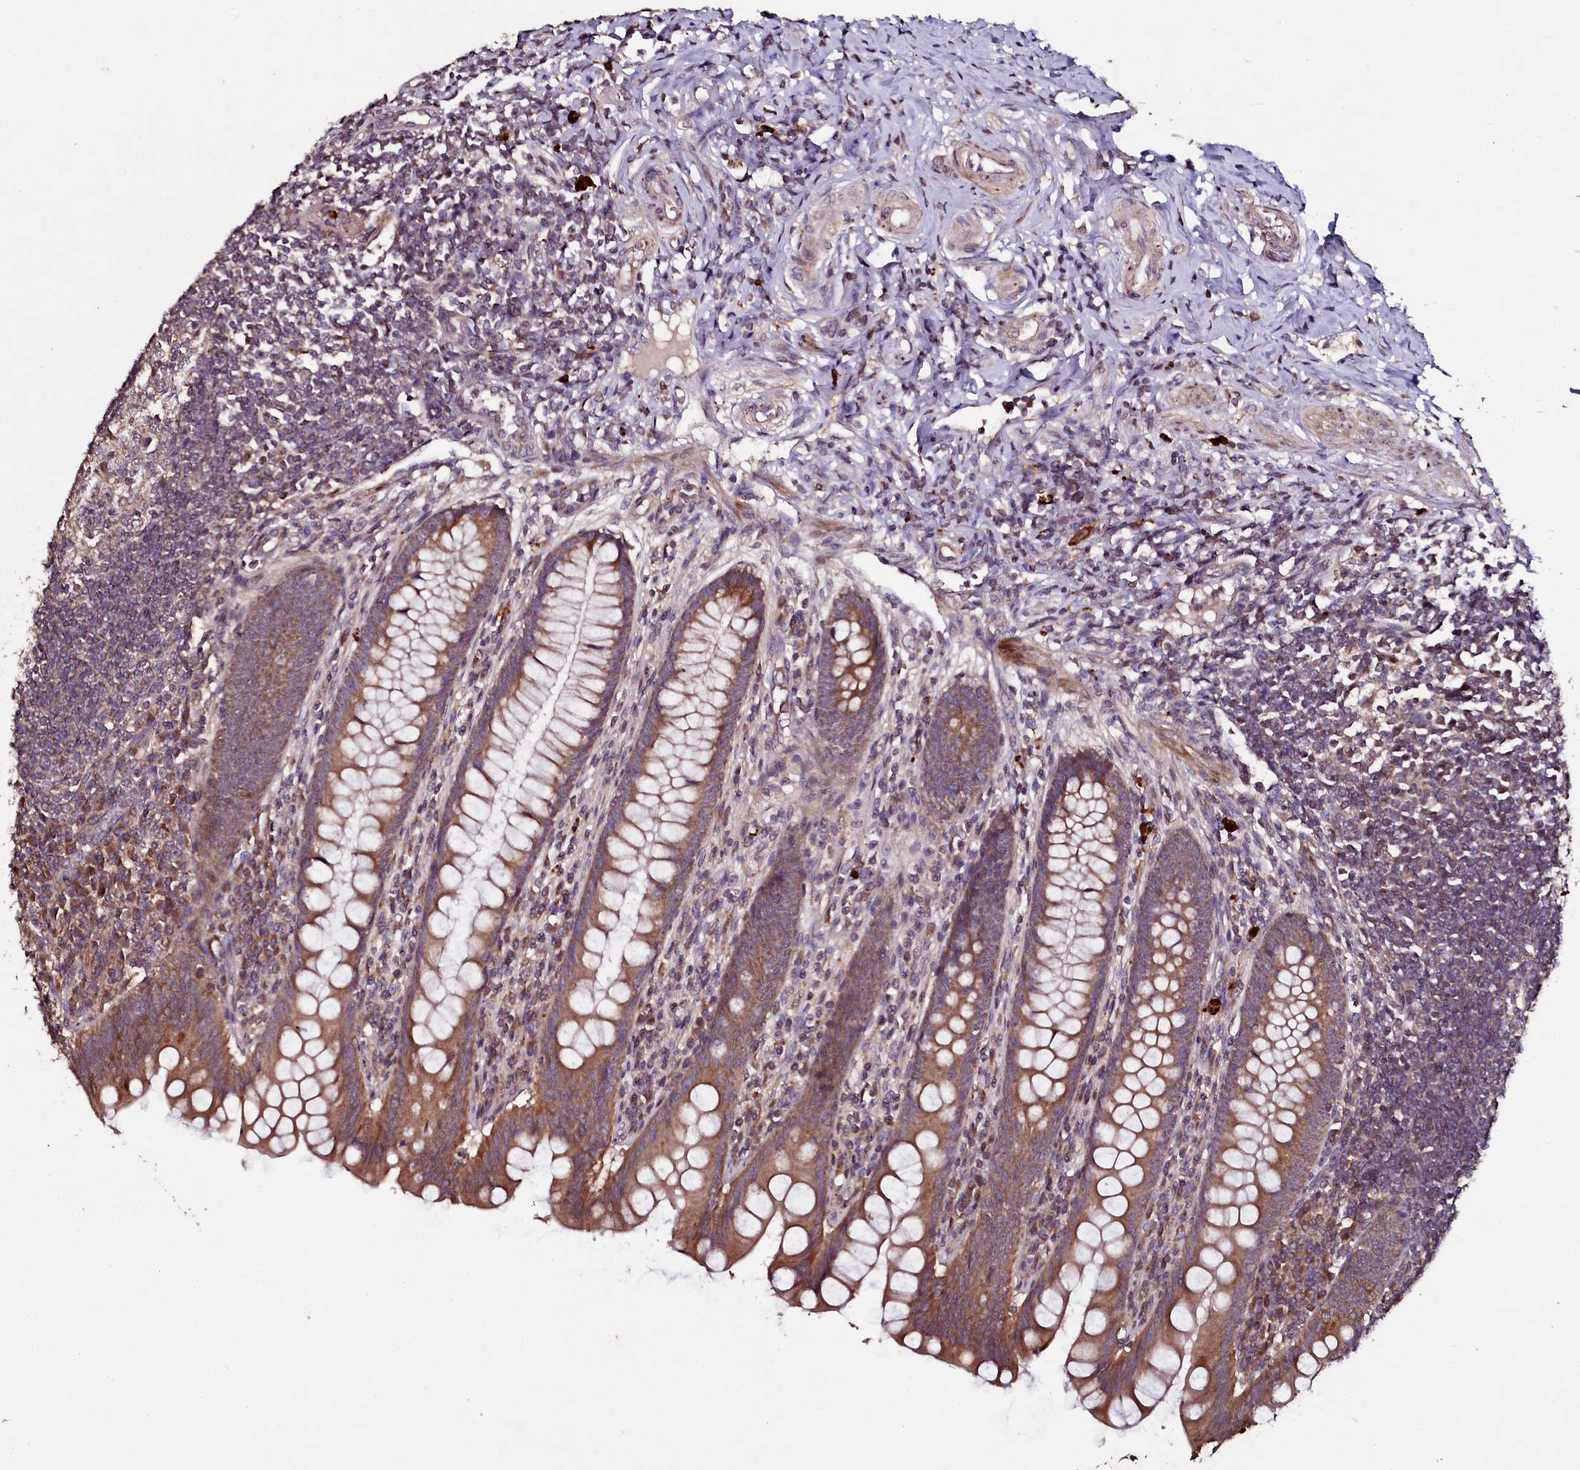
{"staining": {"intensity": "moderate", "quantity": ">75%", "location": "cytoplasmic/membranous"}, "tissue": "appendix", "cell_type": "Glandular cells", "image_type": "normal", "snomed": [{"axis": "morphology", "description": "Normal tissue, NOS"}, {"axis": "topography", "description": "Appendix"}], "caption": "Immunohistochemical staining of benign appendix demonstrates moderate cytoplasmic/membranous protein expression in approximately >75% of glandular cells. The protein of interest is shown in brown color, while the nuclei are stained blue.", "gene": "SEC24C", "patient": {"sex": "female", "age": 33}}